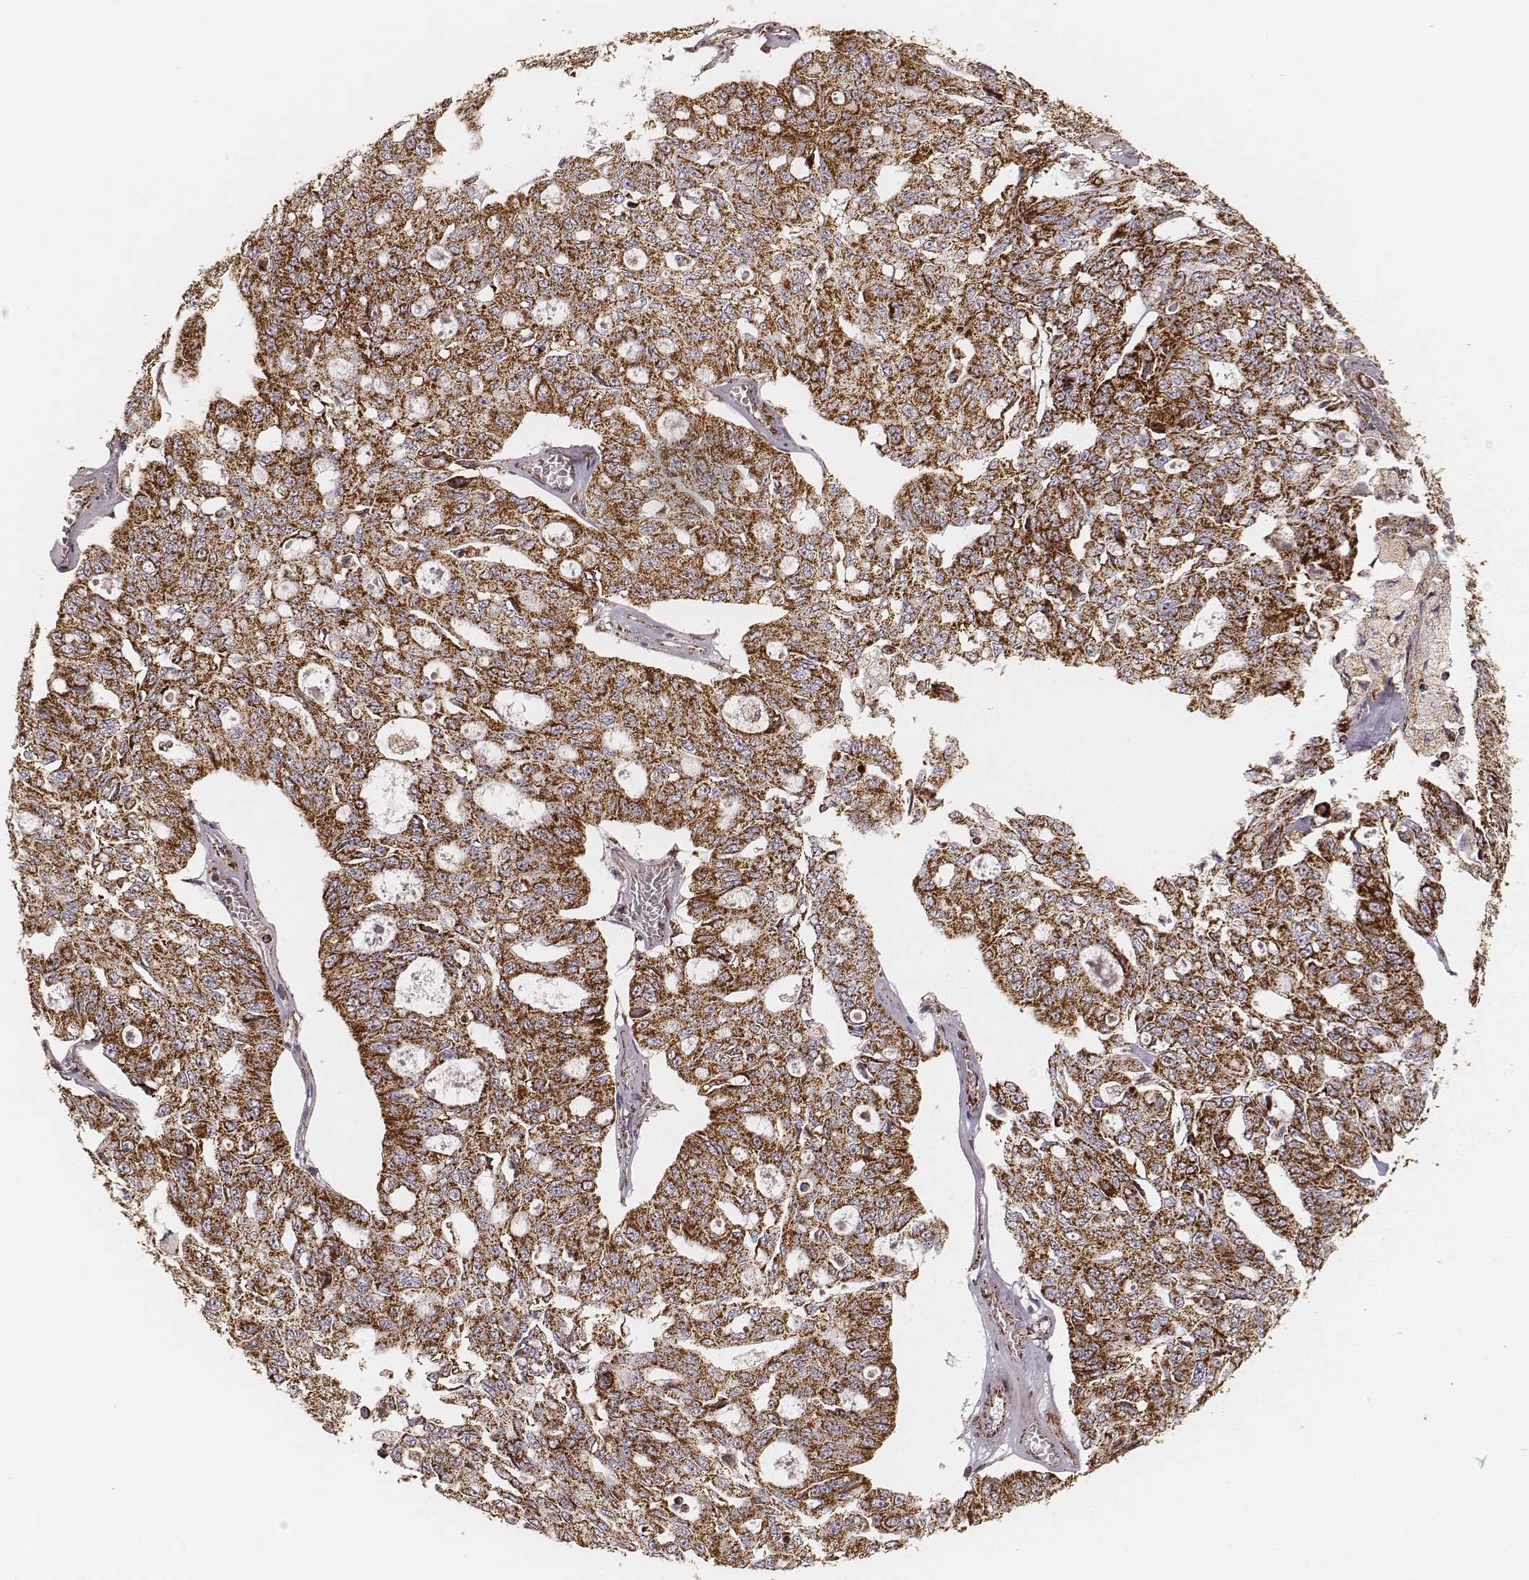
{"staining": {"intensity": "strong", "quantity": ">75%", "location": "cytoplasmic/membranous"}, "tissue": "ovarian cancer", "cell_type": "Tumor cells", "image_type": "cancer", "snomed": [{"axis": "morphology", "description": "Carcinoma, endometroid"}, {"axis": "topography", "description": "Ovary"}], "caption": "This image reveals ovarian cancer (endometroid carcinoma) stained with immunohistochemistry to label a protein in brown. The cytoplasmic/membranous of tumor cells show strong positivity for the protein. Nuclei are counter-stained blue.", "gene": "CS", "patient": {"sex": "female", "age": 65}}